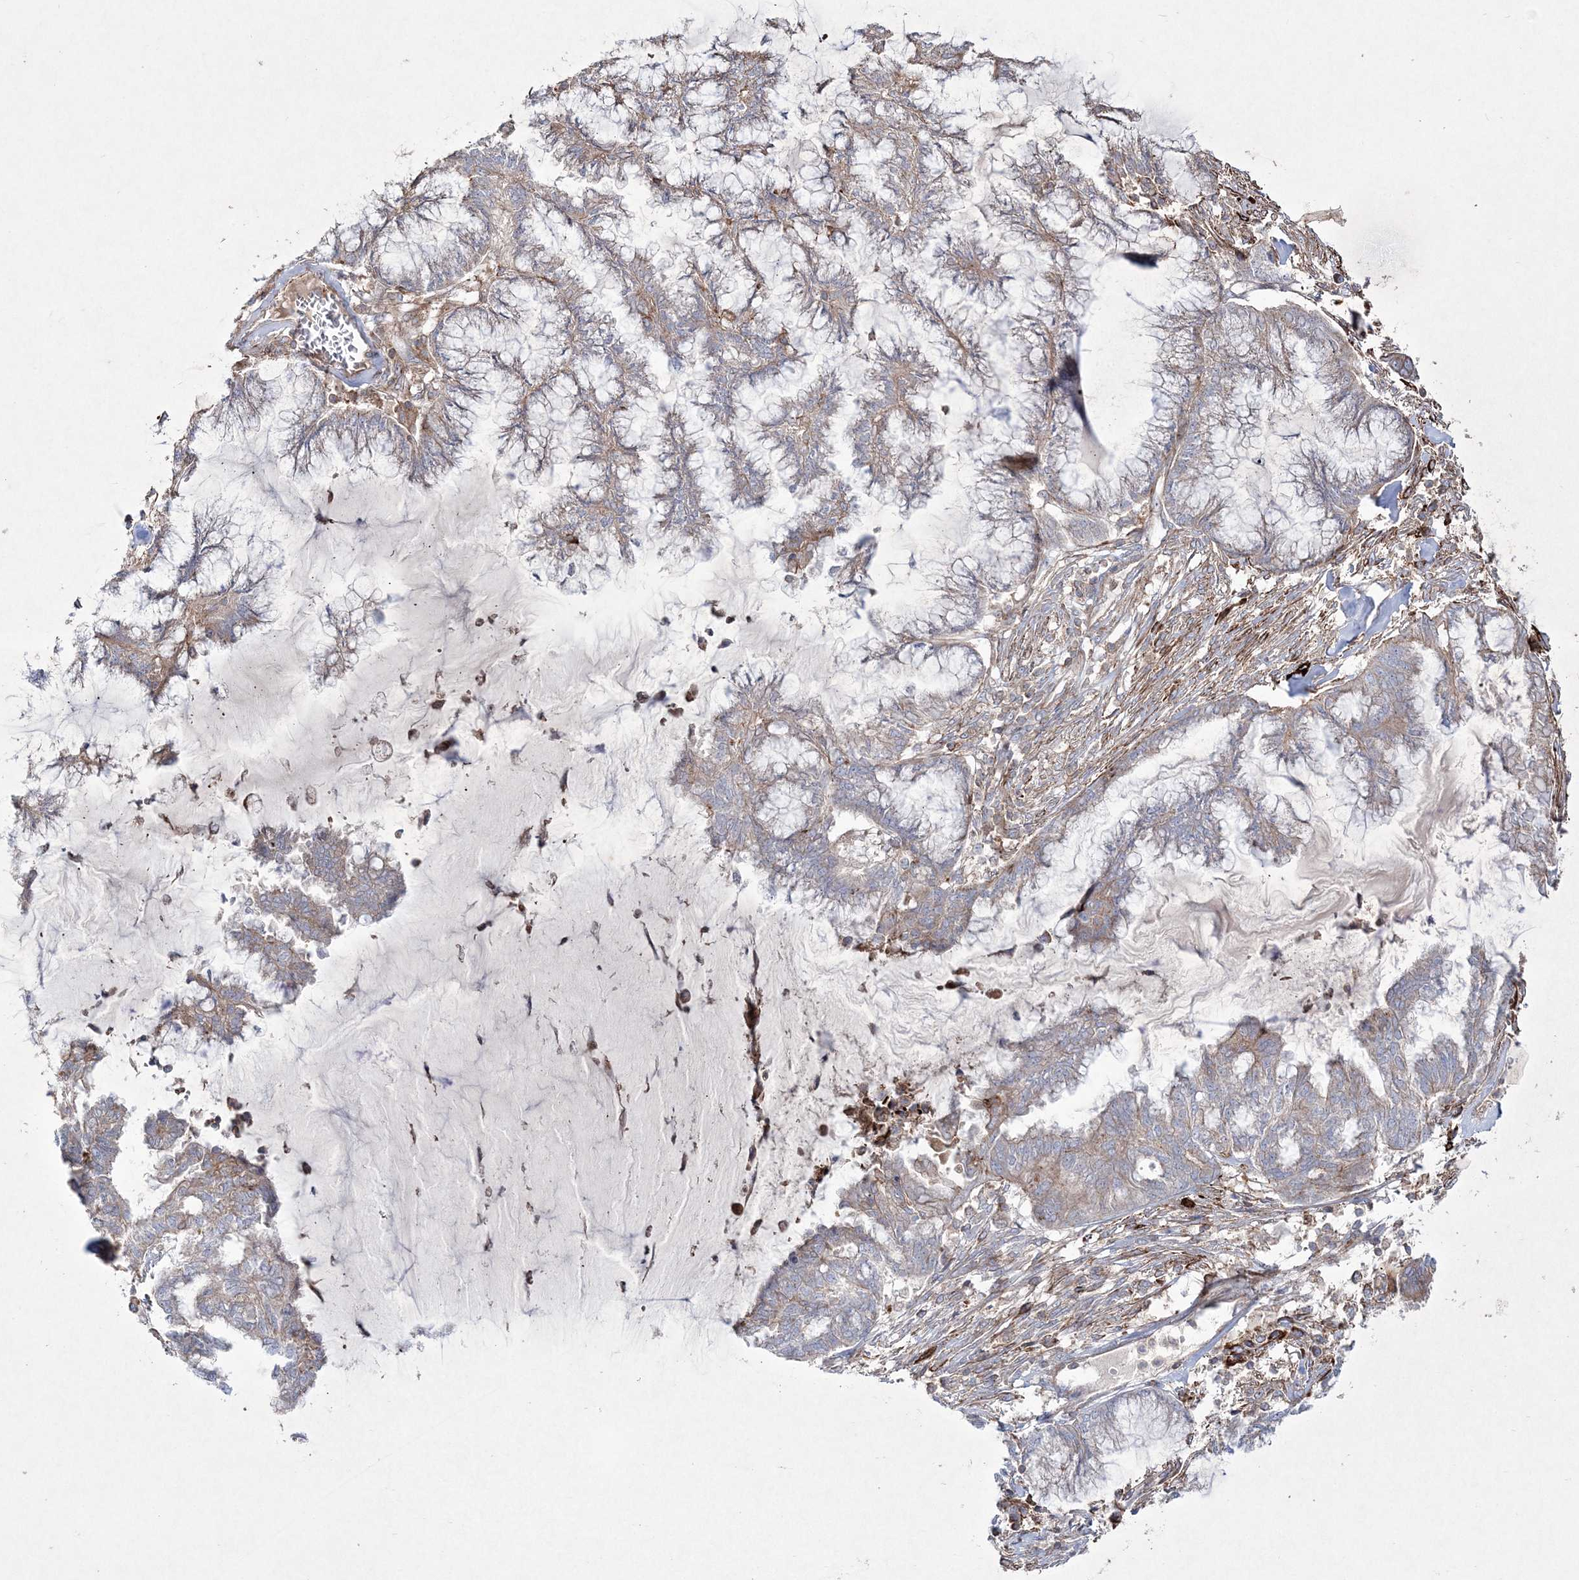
{"staining": {"intensity": "weak", "quantity": "25%-75%", "location": "cytoplasmic/membranous"}, "tissue": "endometrial cancer", "cell_type": "Tumor cells", "image_type": "cancer", "snomed": [{"axis": "morphology", "description": "Adenocarcinoma, NOS"}, {"axis": "topography", "description": "Endometrium"}], "caption": "The photomicrograph shows immunohistochemical staining of endometrial cancer (adenocarcinoma). There is weak cytoplasmic/membranous staining is appreciated in approximately 25%-75% of tumor cells.", "gene": "RICTOR", "patient": {"sex": "female", "age": 86}}